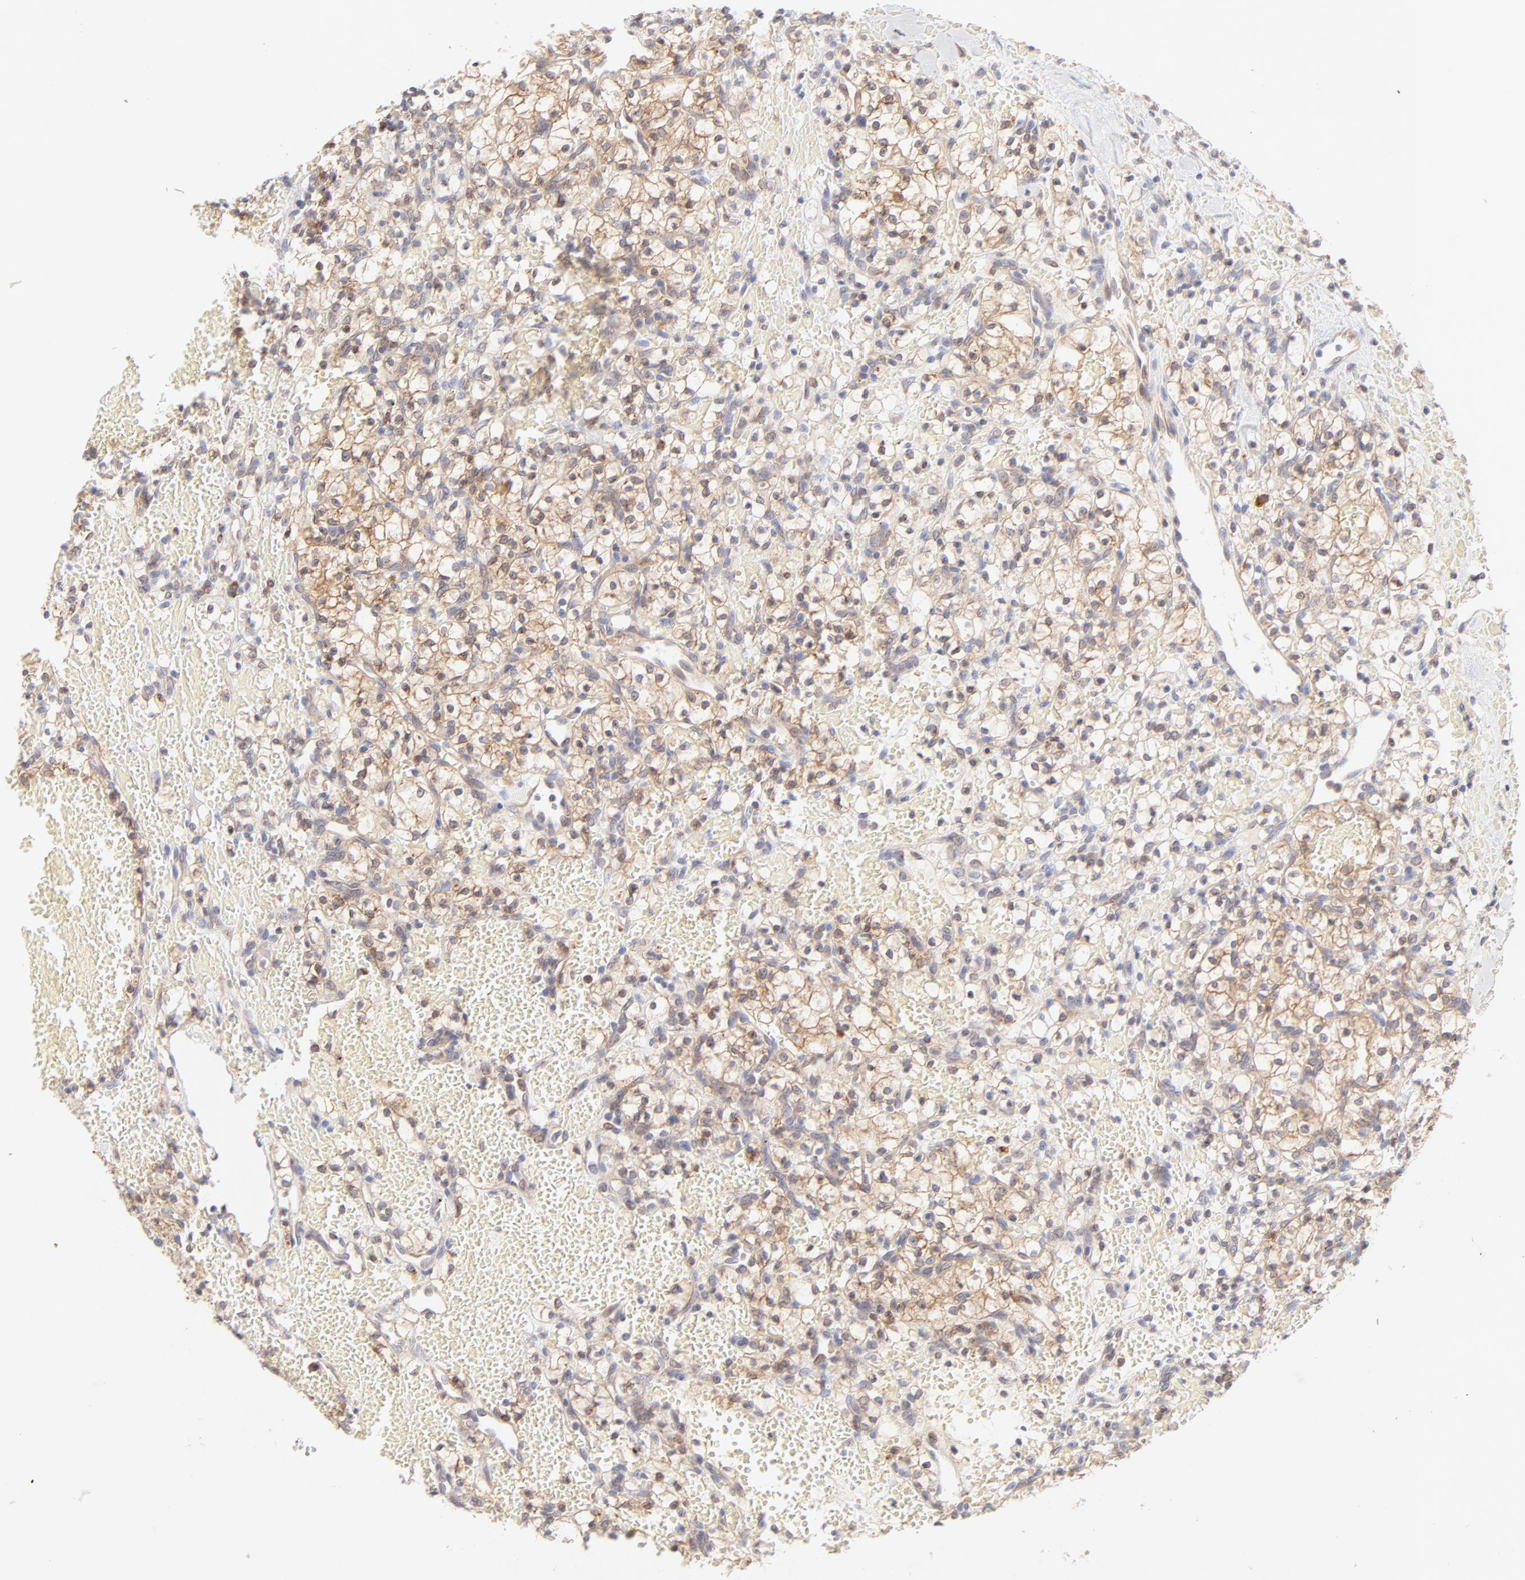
{"staining": {"intensity": "moderate", "quantity": ">75%", "location": "cytoplasmic/membranous"}, "tissue": "renal cancer", "cell_type": "Tumor cells", "image_type": "cancer", "snomed": [{"axis": "morphology", "description": "Adenocarcinoma, NOS"}, {"axis": "topography", "description": "Kidney"}], "caption": "Immunohistochemical staining of adenocarcinoma (renal) exhibits moderate cytoplasmic/membranous protein positivity in about >75% of tumor cells. (Brightfield microscopy of DAB IHC at high magnification).", "gene": "RPS6KA1", "patient": {"sex": "female", "age": 60}}